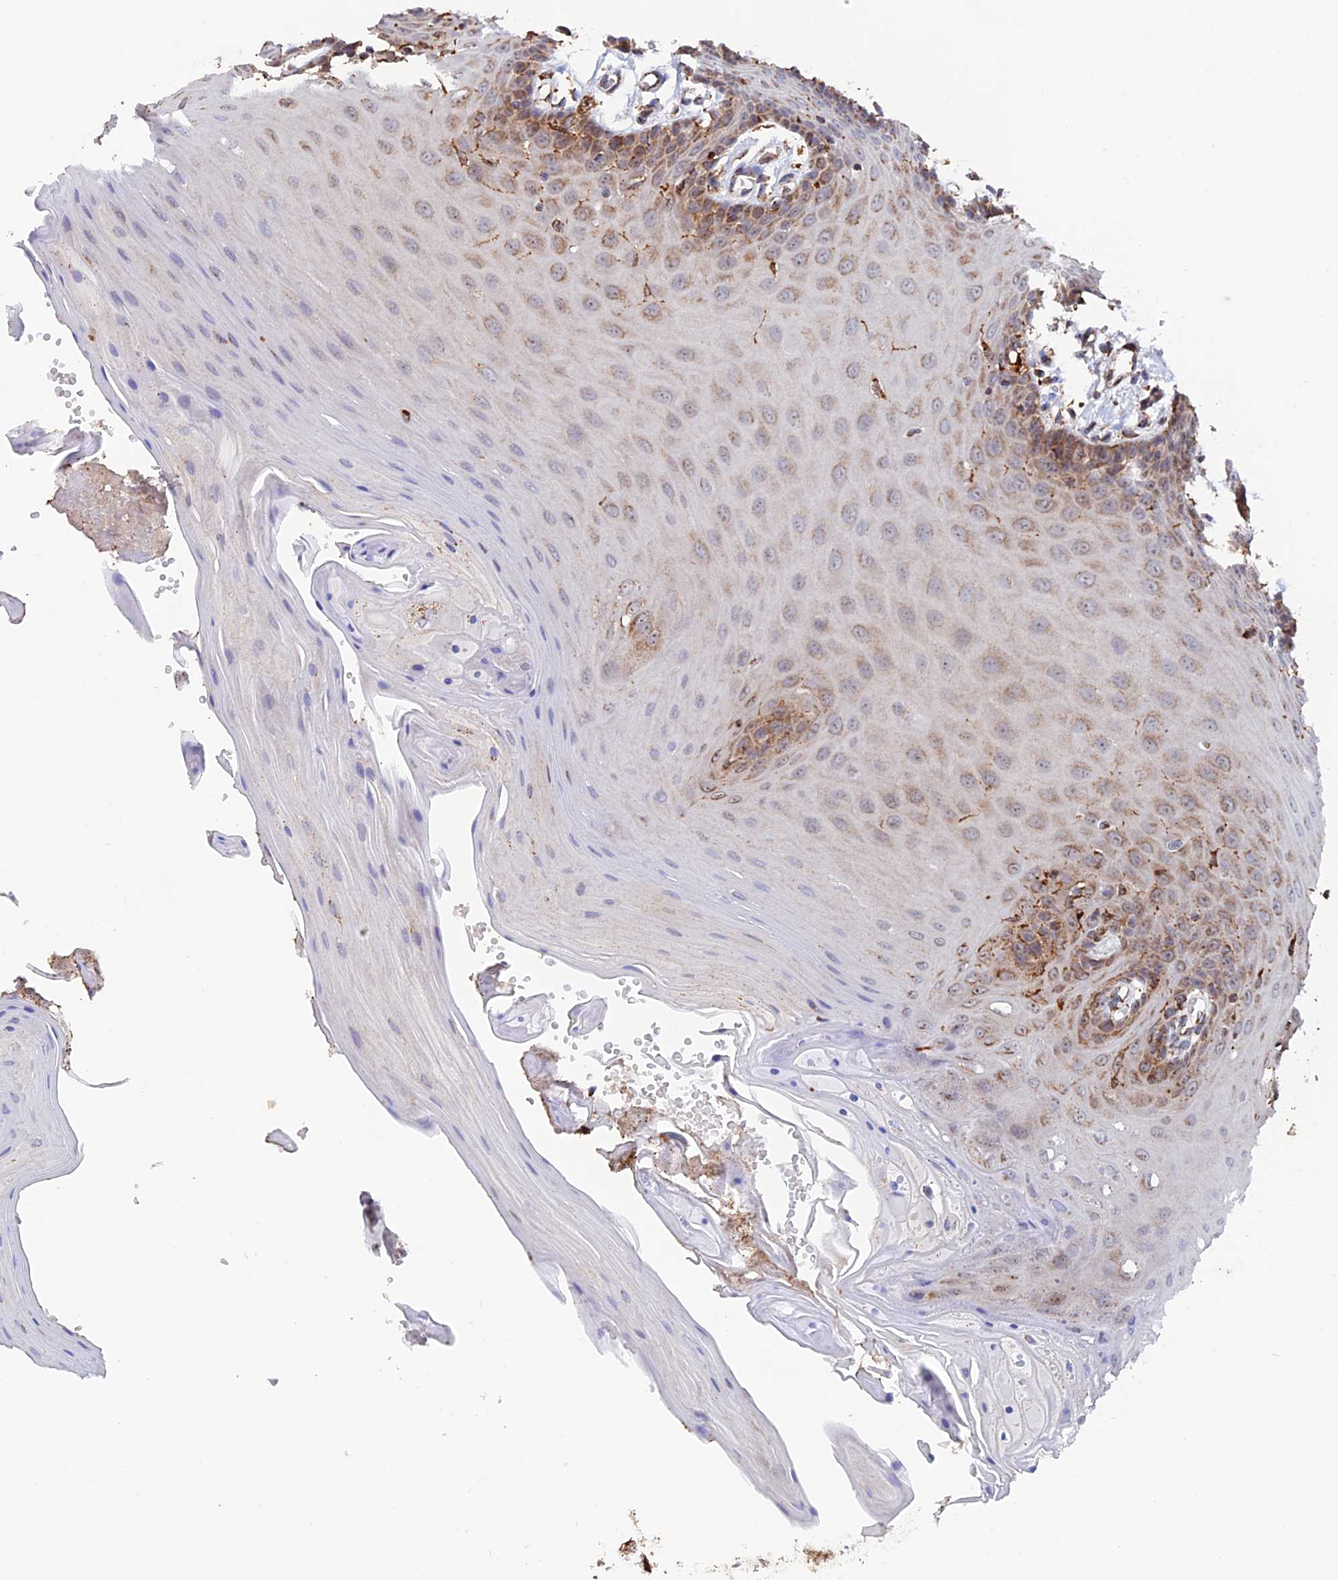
{"staining": {"intensity": "weak", "quantity": "25%-75%", "location": "cytoplasmic/membranous"}, "tissue": "oral mucosa", "cell_type": "Squamous epithelial cells", "image_type": "normal", "snomed": [{"axis": "morphology", "description": "Normal tissue, NOS"}, {"axis": "morphology", "description": "Squamous cell carcinoma, NOS"}, {"axis": "topography", "description": "Skeletal muscle"}, {"axis": "topography", "description": "Oral tissue"}, {"axis": "topography", "description": "Salivary gland"}, {"axis": "topography", "description": "Head-Neck"}], "caption": "Weak cytoplasmic/membranous protein positivity is appreciated in approximately 25%-75% of squamous epithelial cells in oral mucosa. (DAB IHC, brown staining for protein, blue staining for nuclei).", "gene": "DTYMK", "patient": {"sex": "male", "age": 54}}